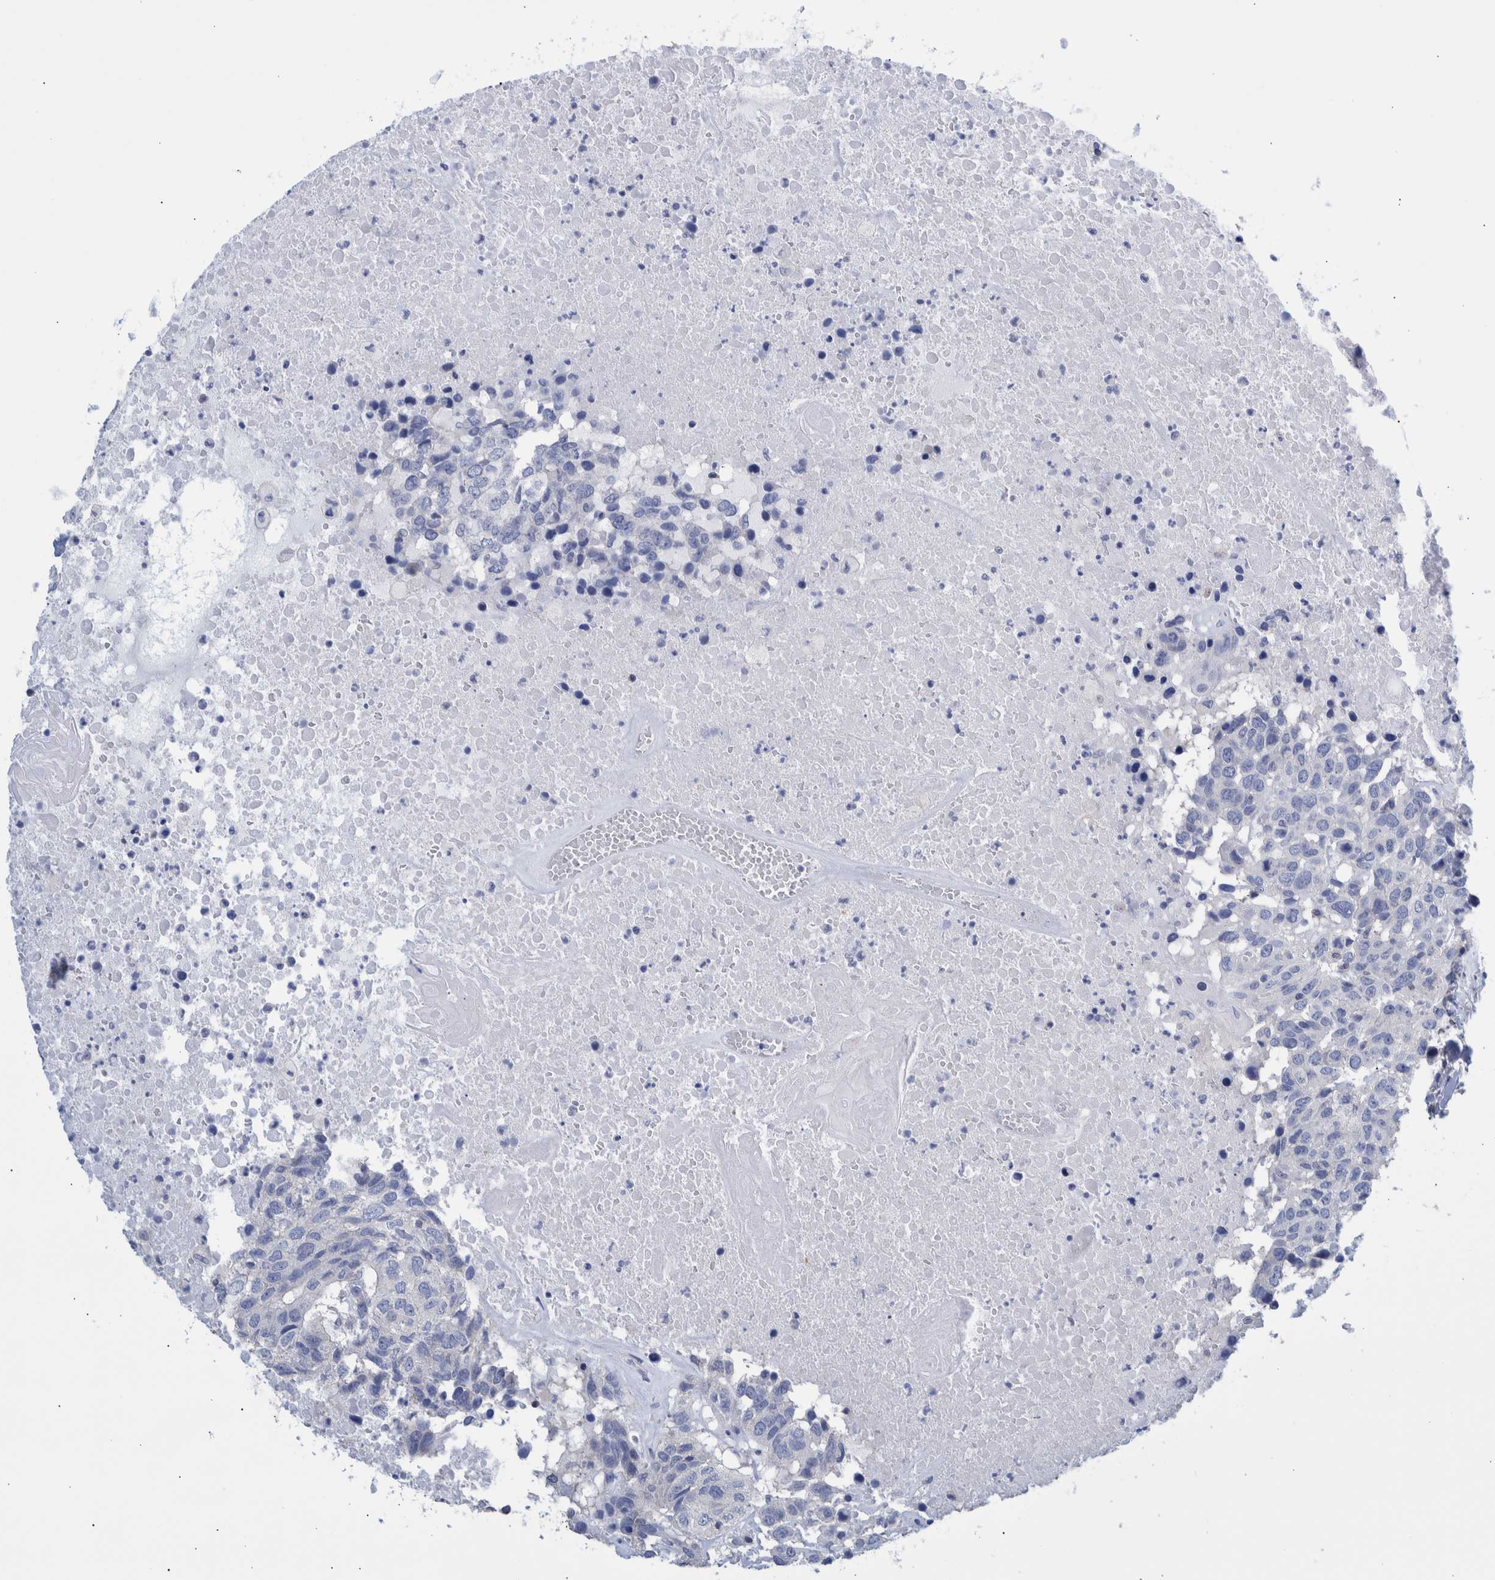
{"staining": {"intensity": "negative", "quantity": "none", "location": "none"}, "tissue": "head and neck cancer", "cell_type": "Tumor cells", "image_type": "cancer", "snomed": [{"axis": "morphology", "description": "Squamous cell carcinoma, NOS"}, {"axis": "topography", "description": "Head-Neck"}], "caption": "A histopathology image of human head and neck squamous cell carcinoma is negative for staining in tumor cells.", "gene": "PPP3CC", "patient": {"sex": "male", "age": 66}}